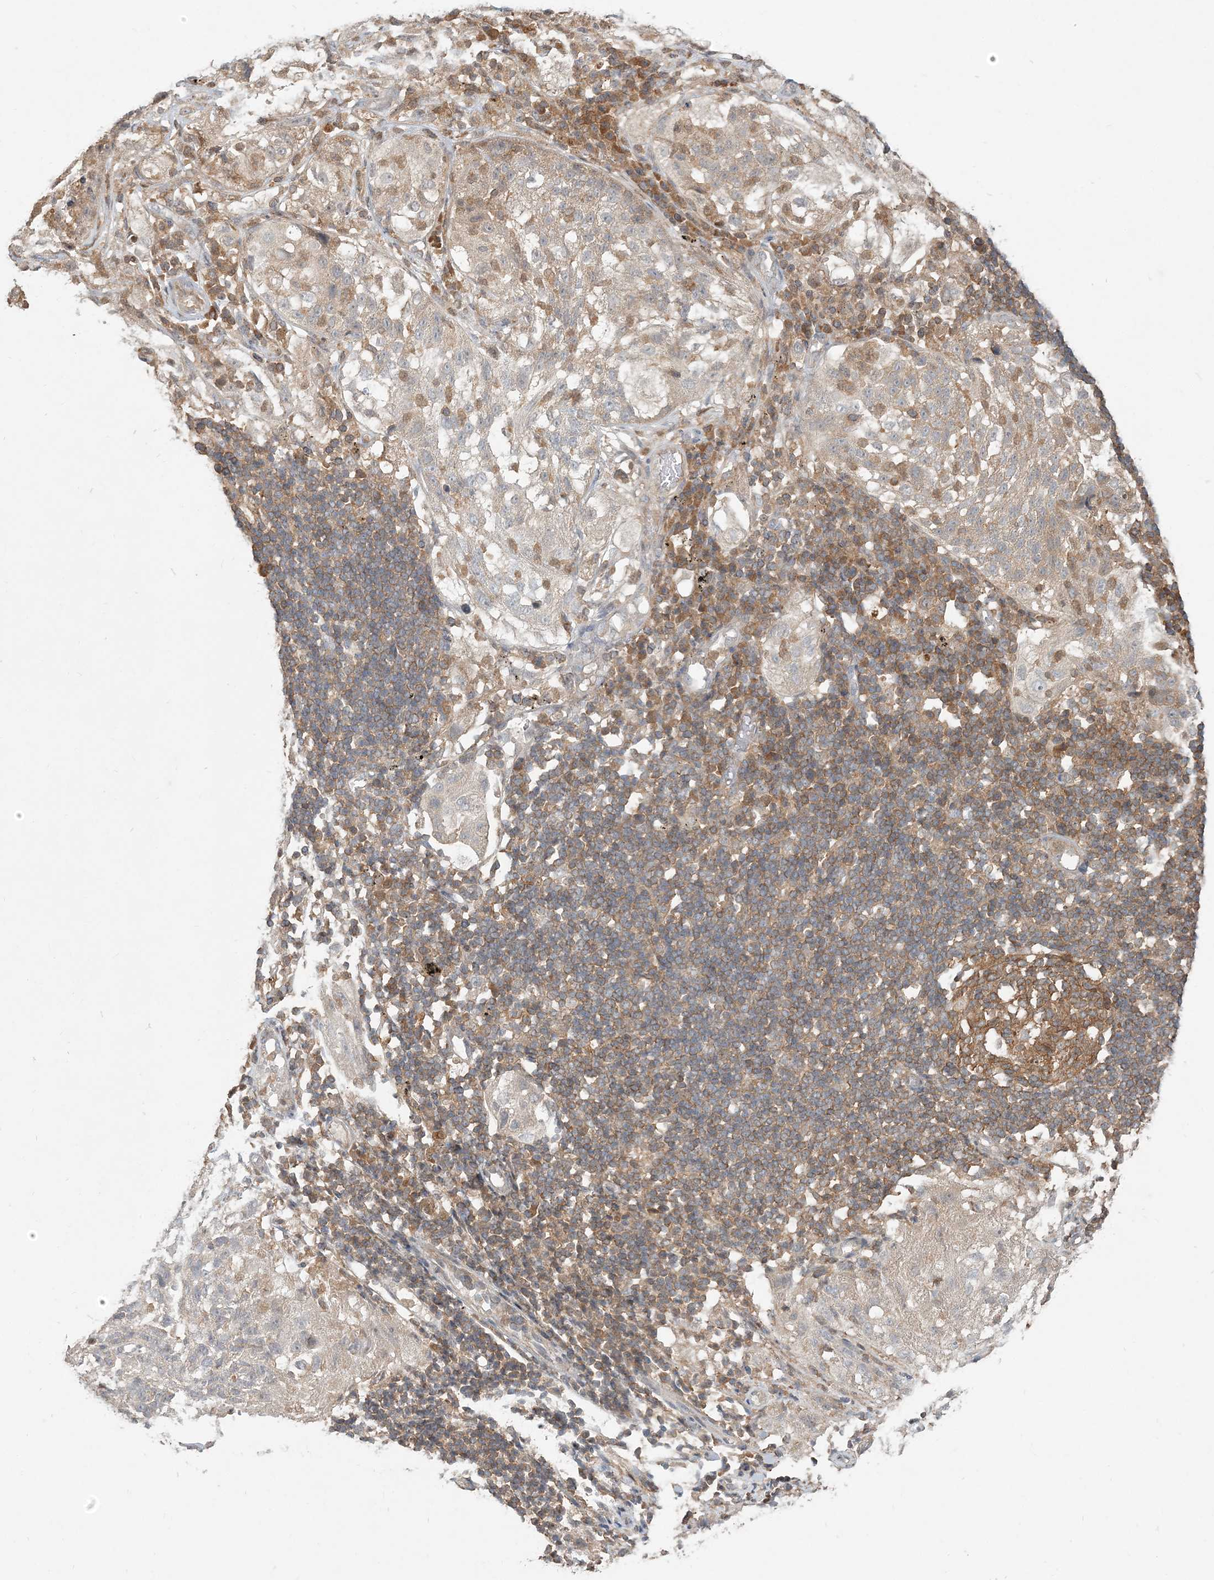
{"staining": {"intensity": "moderate", "quantity": "<25%", "location": "cytoplasmic/membranous"}, "tissue": "lung cancer", "cell_type": "Tumor cells", "image_type": "cancer", "snomed": [{"axis": "morphology", "description": "Inflammation, NOS"}, {"axis": "morphology", "description": "Squamous cell carcinoma, NOS"}, {"axis": "topography", "description": "Lymph node"}, {"axis": "topography", "description": "Soft tissue"}, {"axis": "topography", "description": "Lung"}], "caption": "Immunohistochemical staining of lung squamous cell carcinoma shows low levels of moderate cytoplasmic/membranous positivity in about <25% of tumor cells.", "gene": "CAB39", "patient": {"sex": "male", "age": 66}}